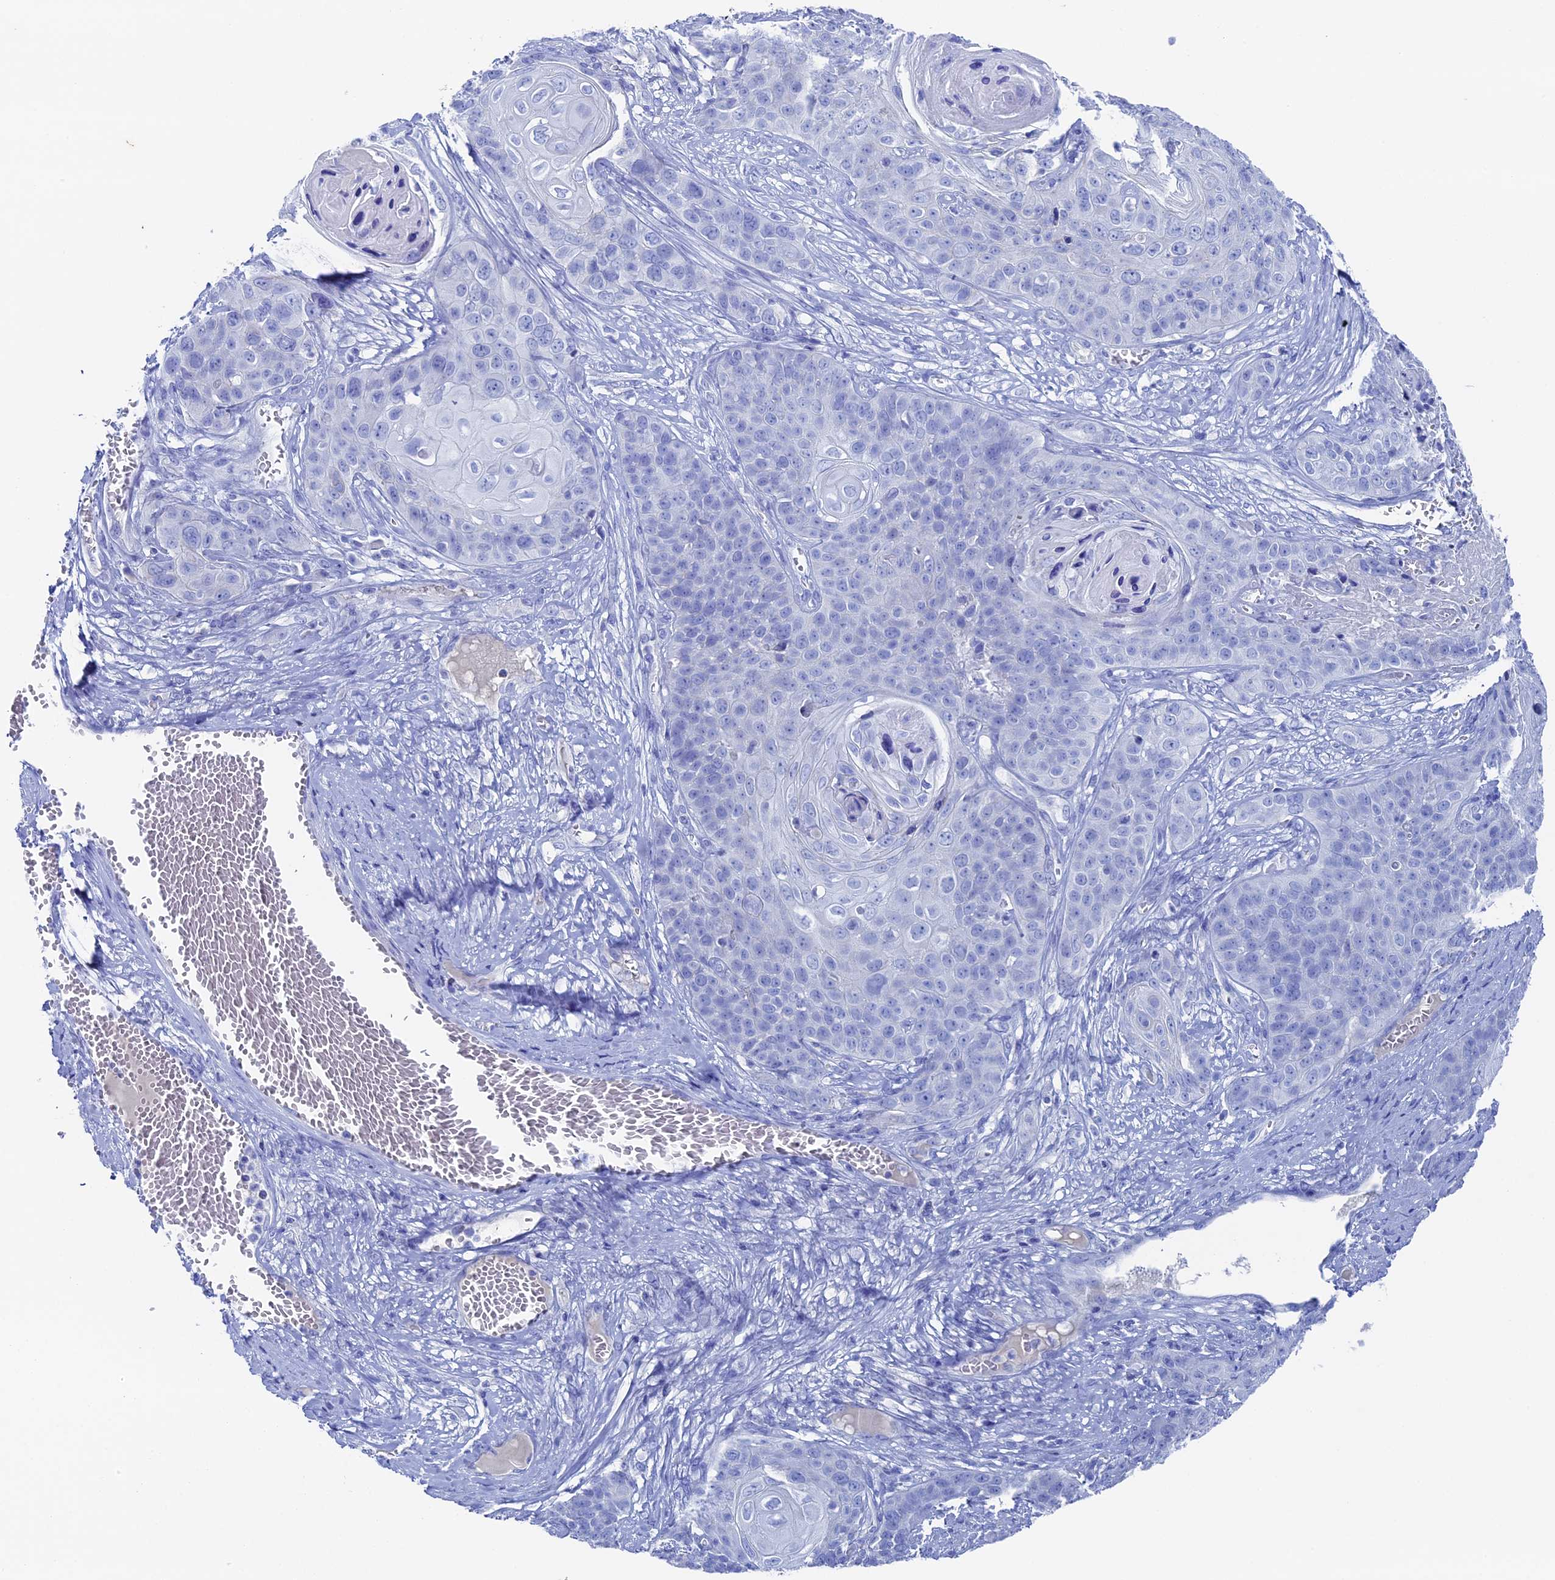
{"staining": {"intensity": "negative", "quantity": "none", "location": "none"}, "tissue": "skin cancer", "cell_type": "Tumor cells", "image_type": "cancer", "snomed": [{"axis": "morphology", "description": "Squamous cell carcinoma, NOS"}, {"axis": "topography", "description": "Skin"}], "caption": "DAB immunohistochemical staining of skin cancer demonstrates no significant staining in tumor cells.", "gene": "UNC119", "patient": {"sex": "male", "age": 55}}